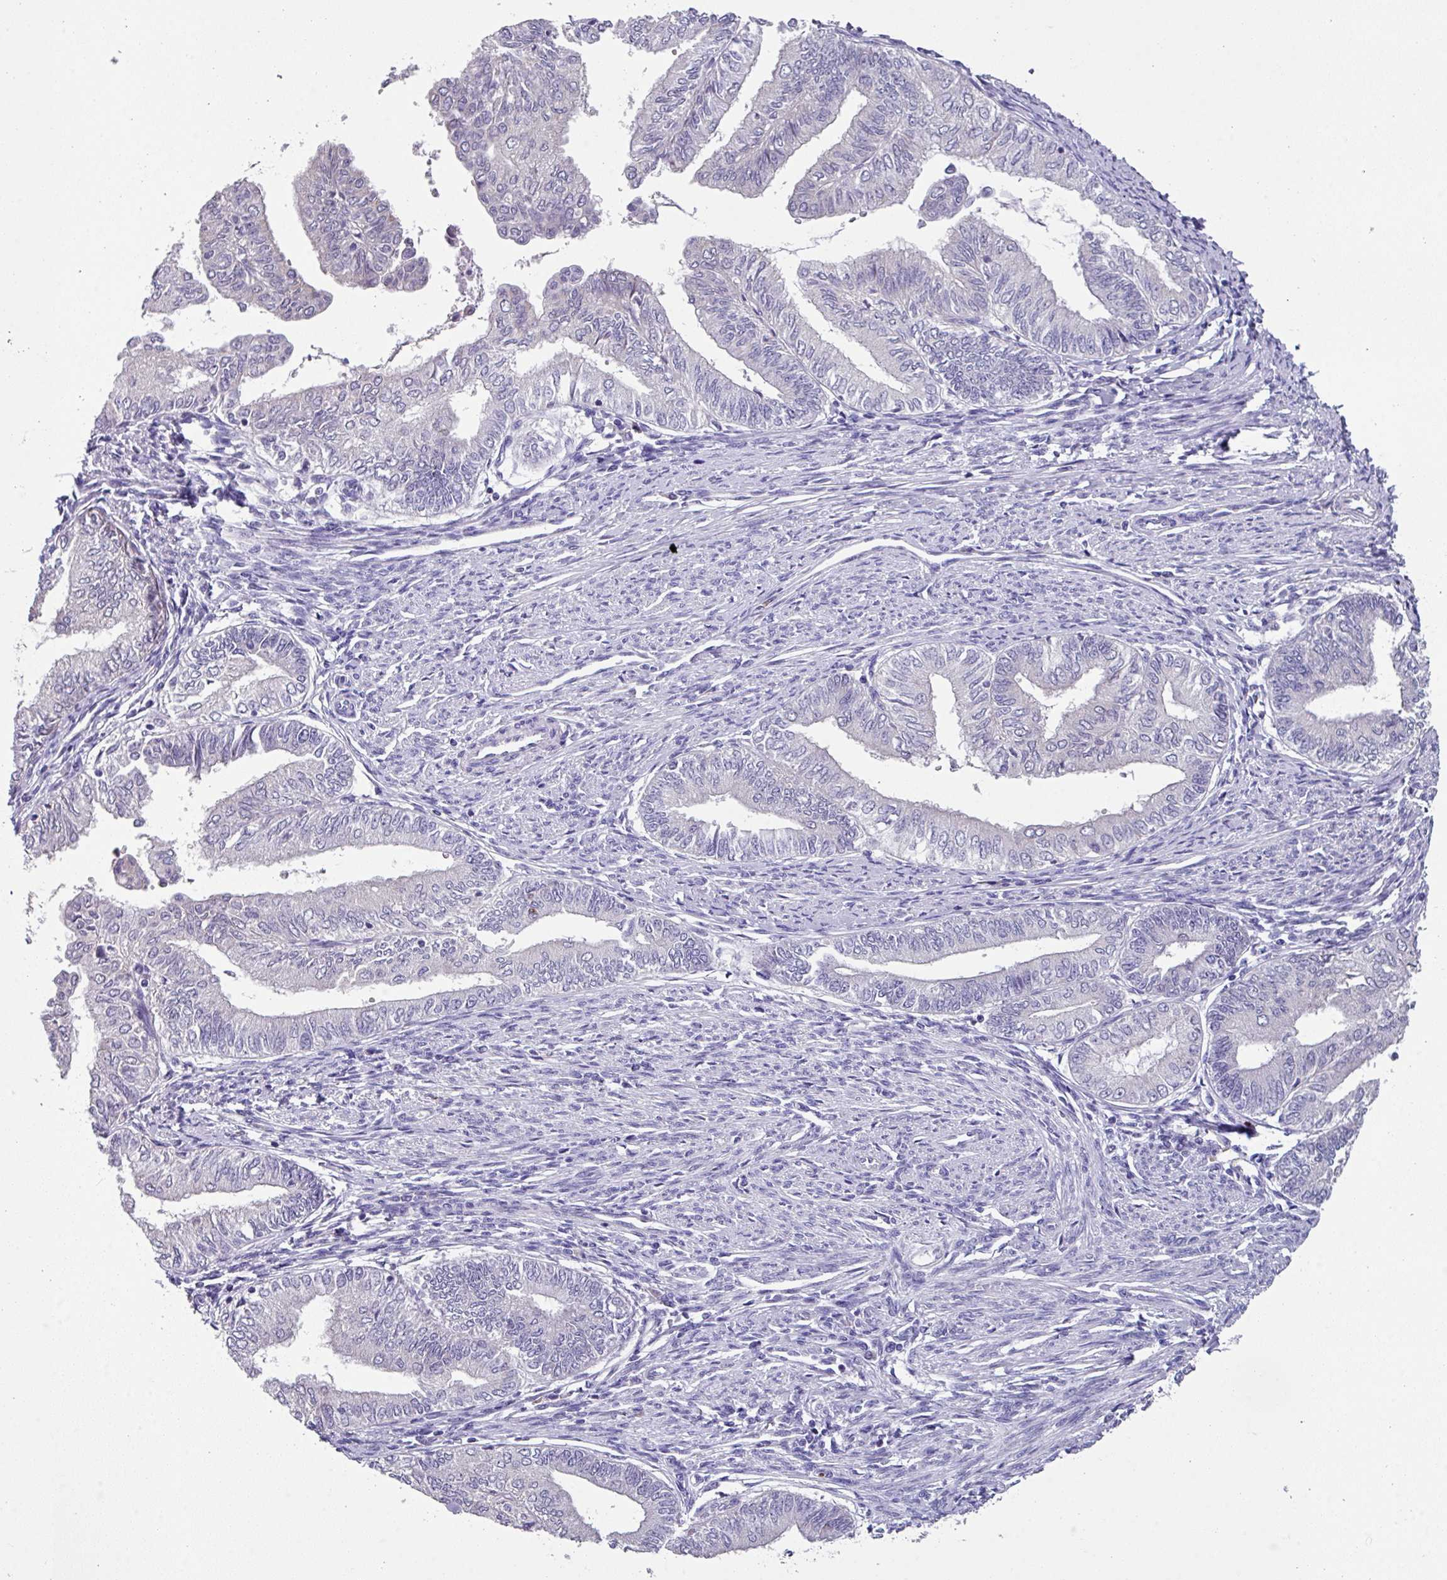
{"staining": {"intensity": "negative", "quantity": "none", "location": "none"}, "tissue": "endometrial cancer", "cell_type": "Tumor cells", "image_type": "cancer", "snomed": [{"axis": "morphology", "description": "Adenocarcinoma, NOS"}, {"axis": "topography", "description": "Endometrium"}], "caption": "The immunohistochemistry (IHC) histopathology image has no significant positivity in tumor cells of endometrial cancer tissue. (Brightfield microscopy of DAB (3,3'-diaminobenzidine) immunohistochemistry (IHC) at high magnification).", "gene": "ZFP3", "patient": {"sex": "female", "age": 66}}